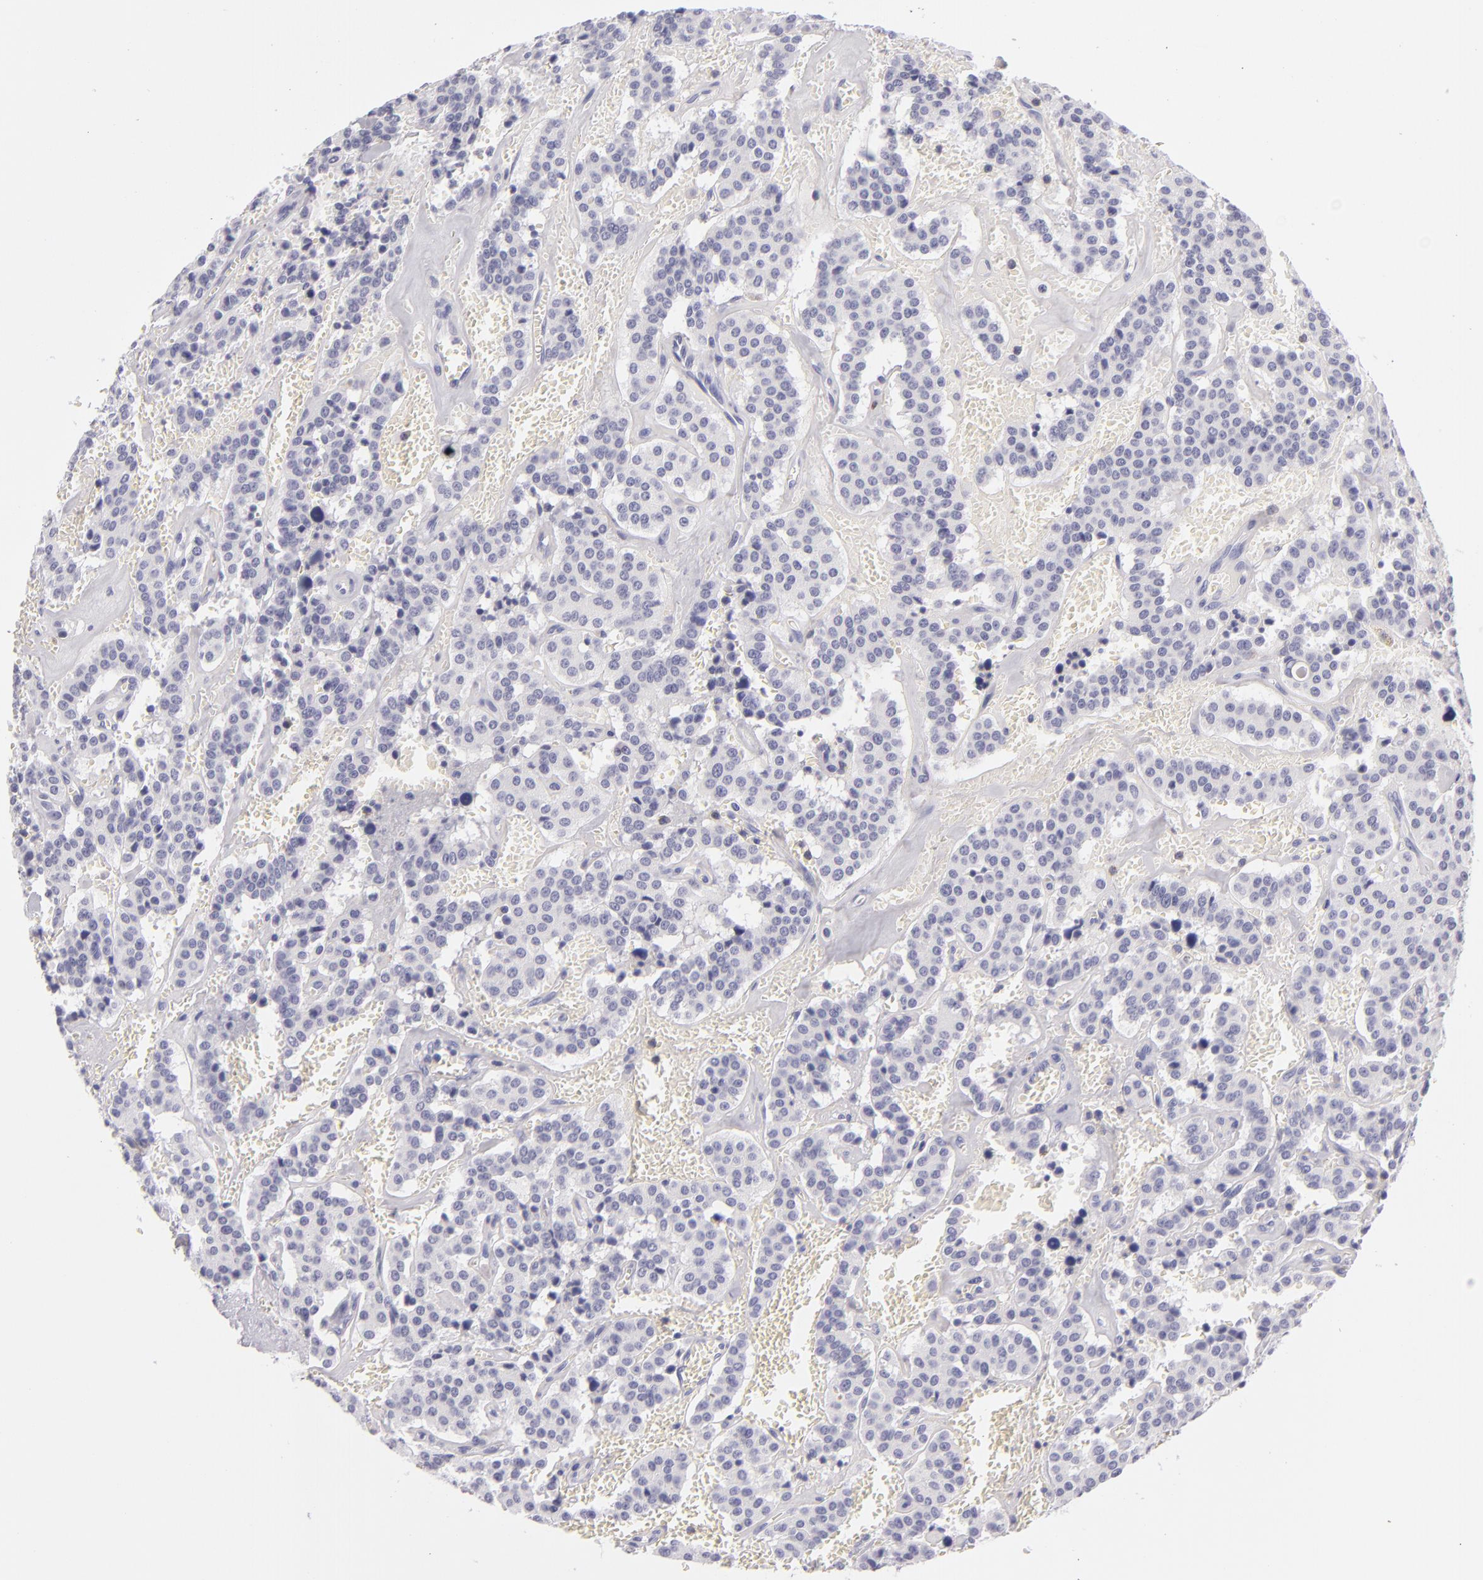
{"staining": {"intensity": "negative", "quantity": "none", "location": "none"}, "tissue": "carcinoid", "cell_type": "Tumor cells", "image_type": "cancer", "snomed": [{"axis": "morphology", "description": "Carcinoid, malignant, NOS"}, {"axis": "topography", "description": "Bronchus"}], "caption": "This is a micrograph of immunohistochemistry staining of carcinoid (malignant), which shows no expression in tumor cells.", "gene": "CD48", "patient": {"sex": "male", "age": 55}}